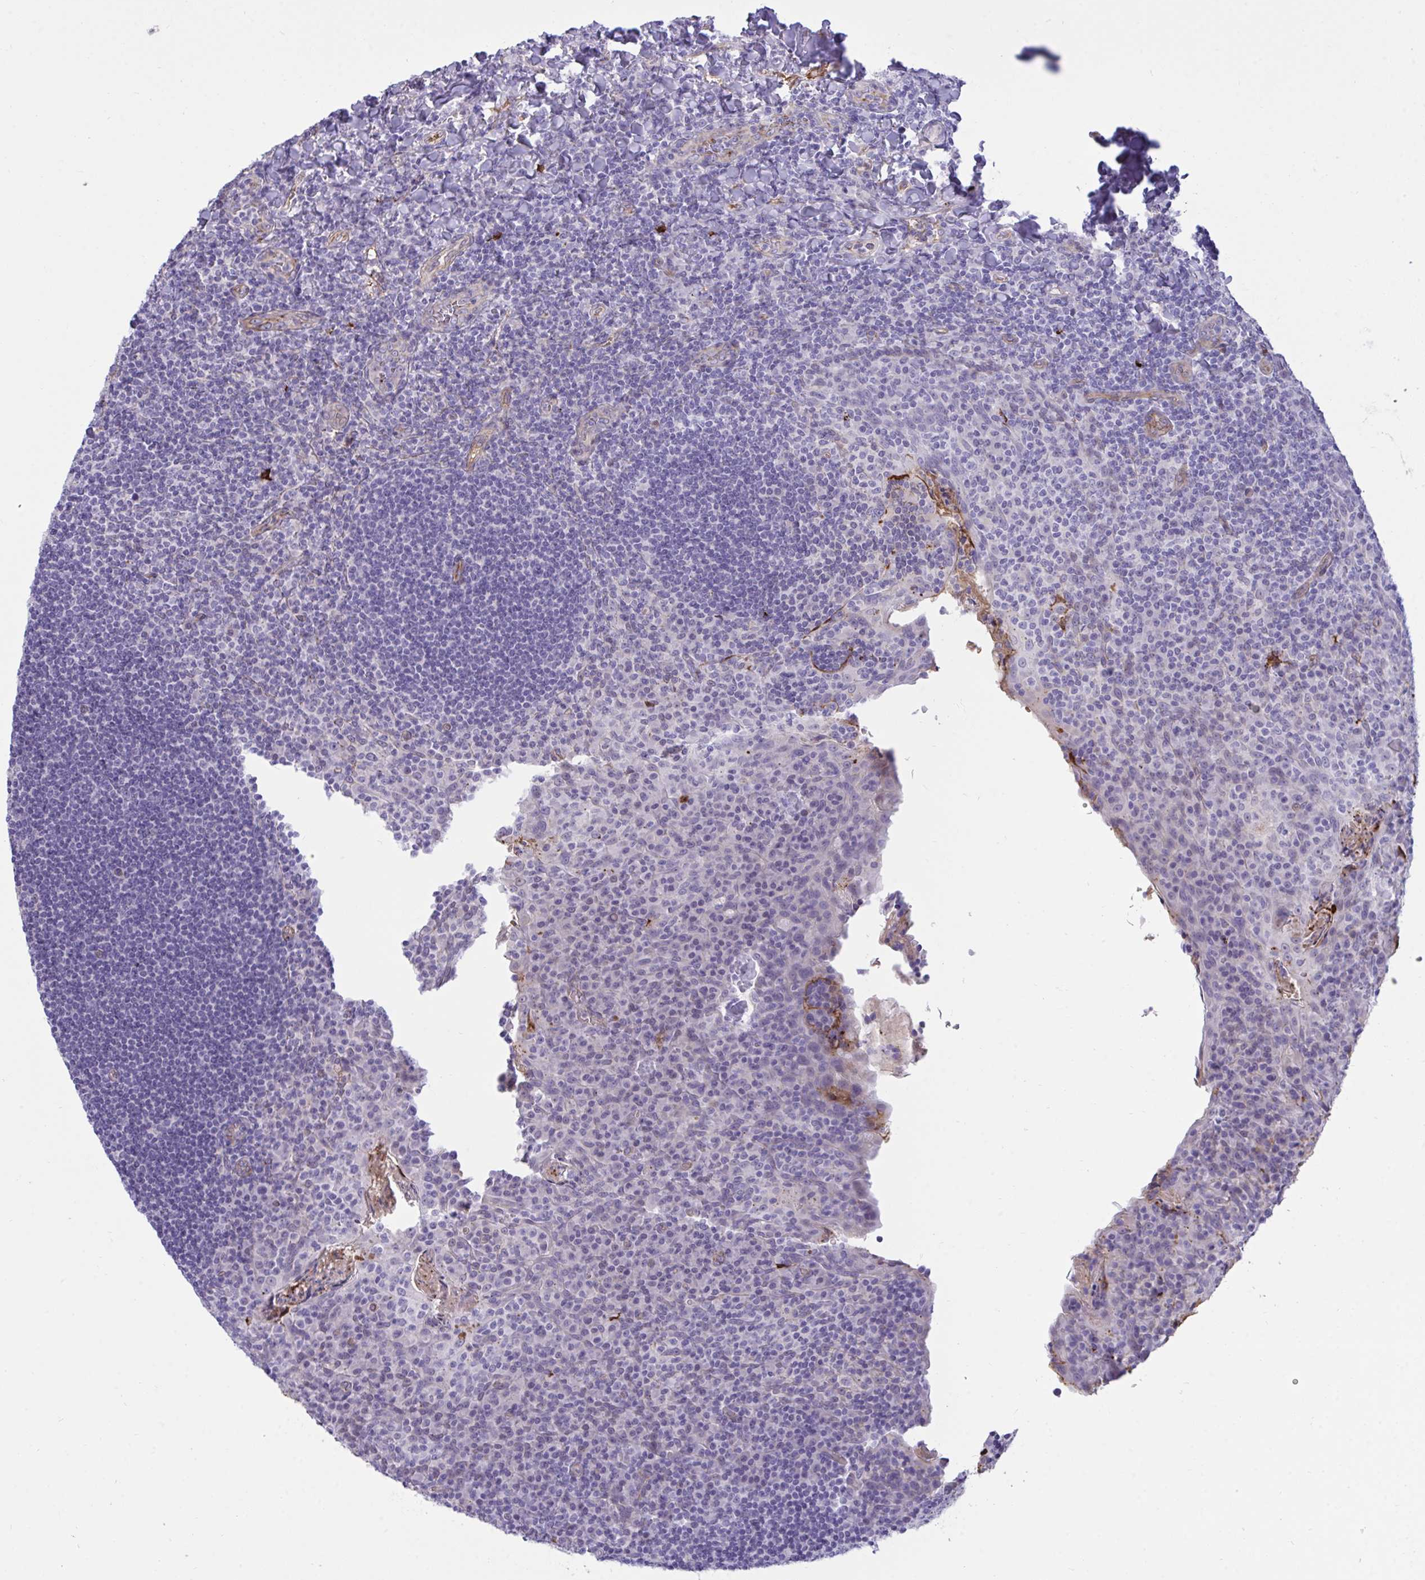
{"staining": {"intensity": "negative", "quantity": "none", "location": "none"}, "tissue": "tonsil", "cell_type": "Non-germinal center cells", "image_type": "normal", "snomed": [{"axis": "morphology", "description": "Normal tissue, NOS"}, {"axis": "topography", "description": "Tonsil"}], "caption": "DAB (3,3'-diaminobenzidine) immunohistochemical staining of unremarkable tonsil exhibits no significant staining in non-germinal center cells.", "gene": "F2", "patient": {"sex": "male", "age": 17}}